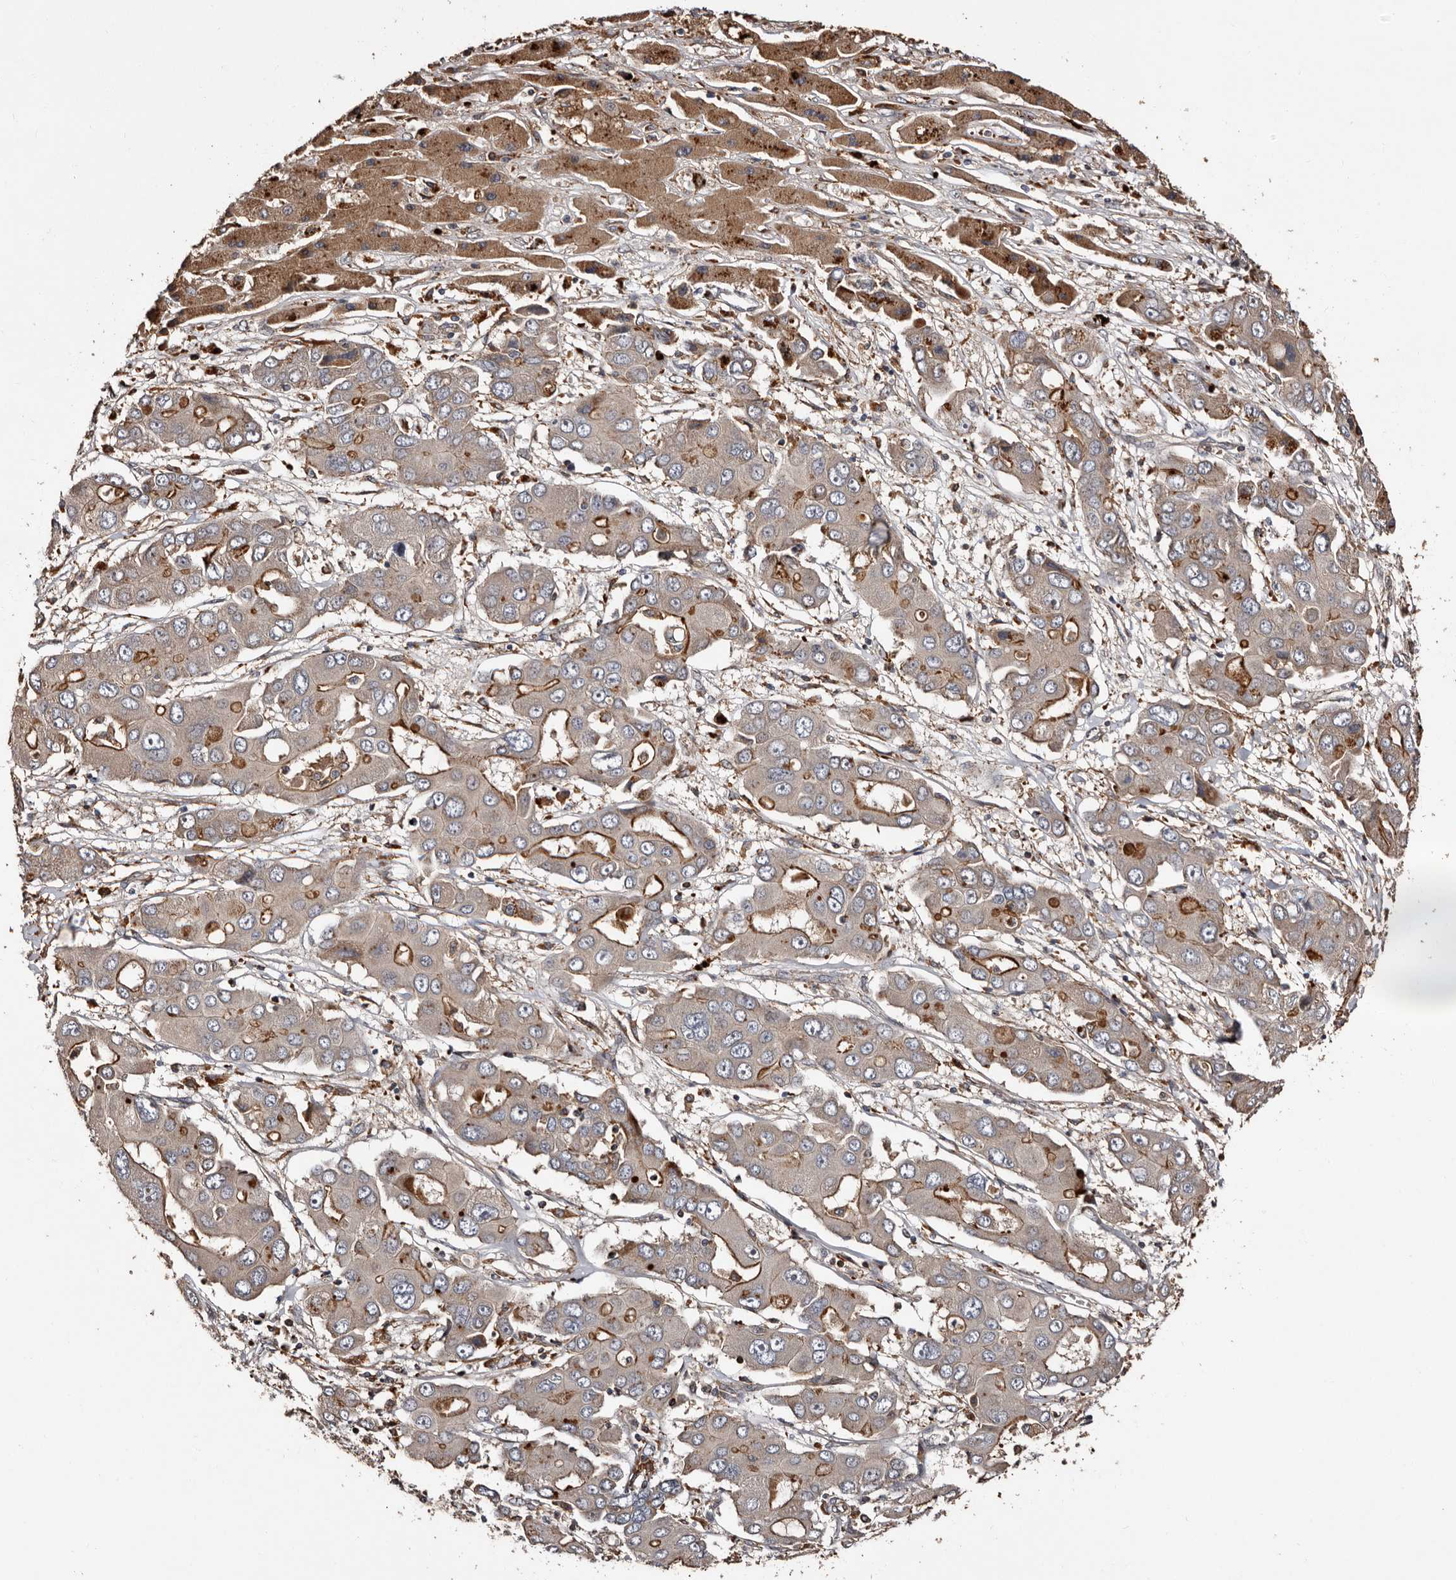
{"staining": {"intensity": "moderate", "quantity": "<25%", "location": "cytoplasmic/membranous"}, "tissue": "liver cancer", "cell_type": "Tumor cells", "image_type": "cancer", "snomed": [{"axis": "morphology", "description": "Cholangiocarcinoma"}, {"axis": "topography", "description": "Liver"}], "caption": "A high-resolution image shows IHC staining of cholangiocarcinoma (liver), which displays moderate cytoplasmic/membranous staining in approximately <25% of tumor cells.", "gene": "PRKD3", "patient": {"sex": "male", "age": 67}}